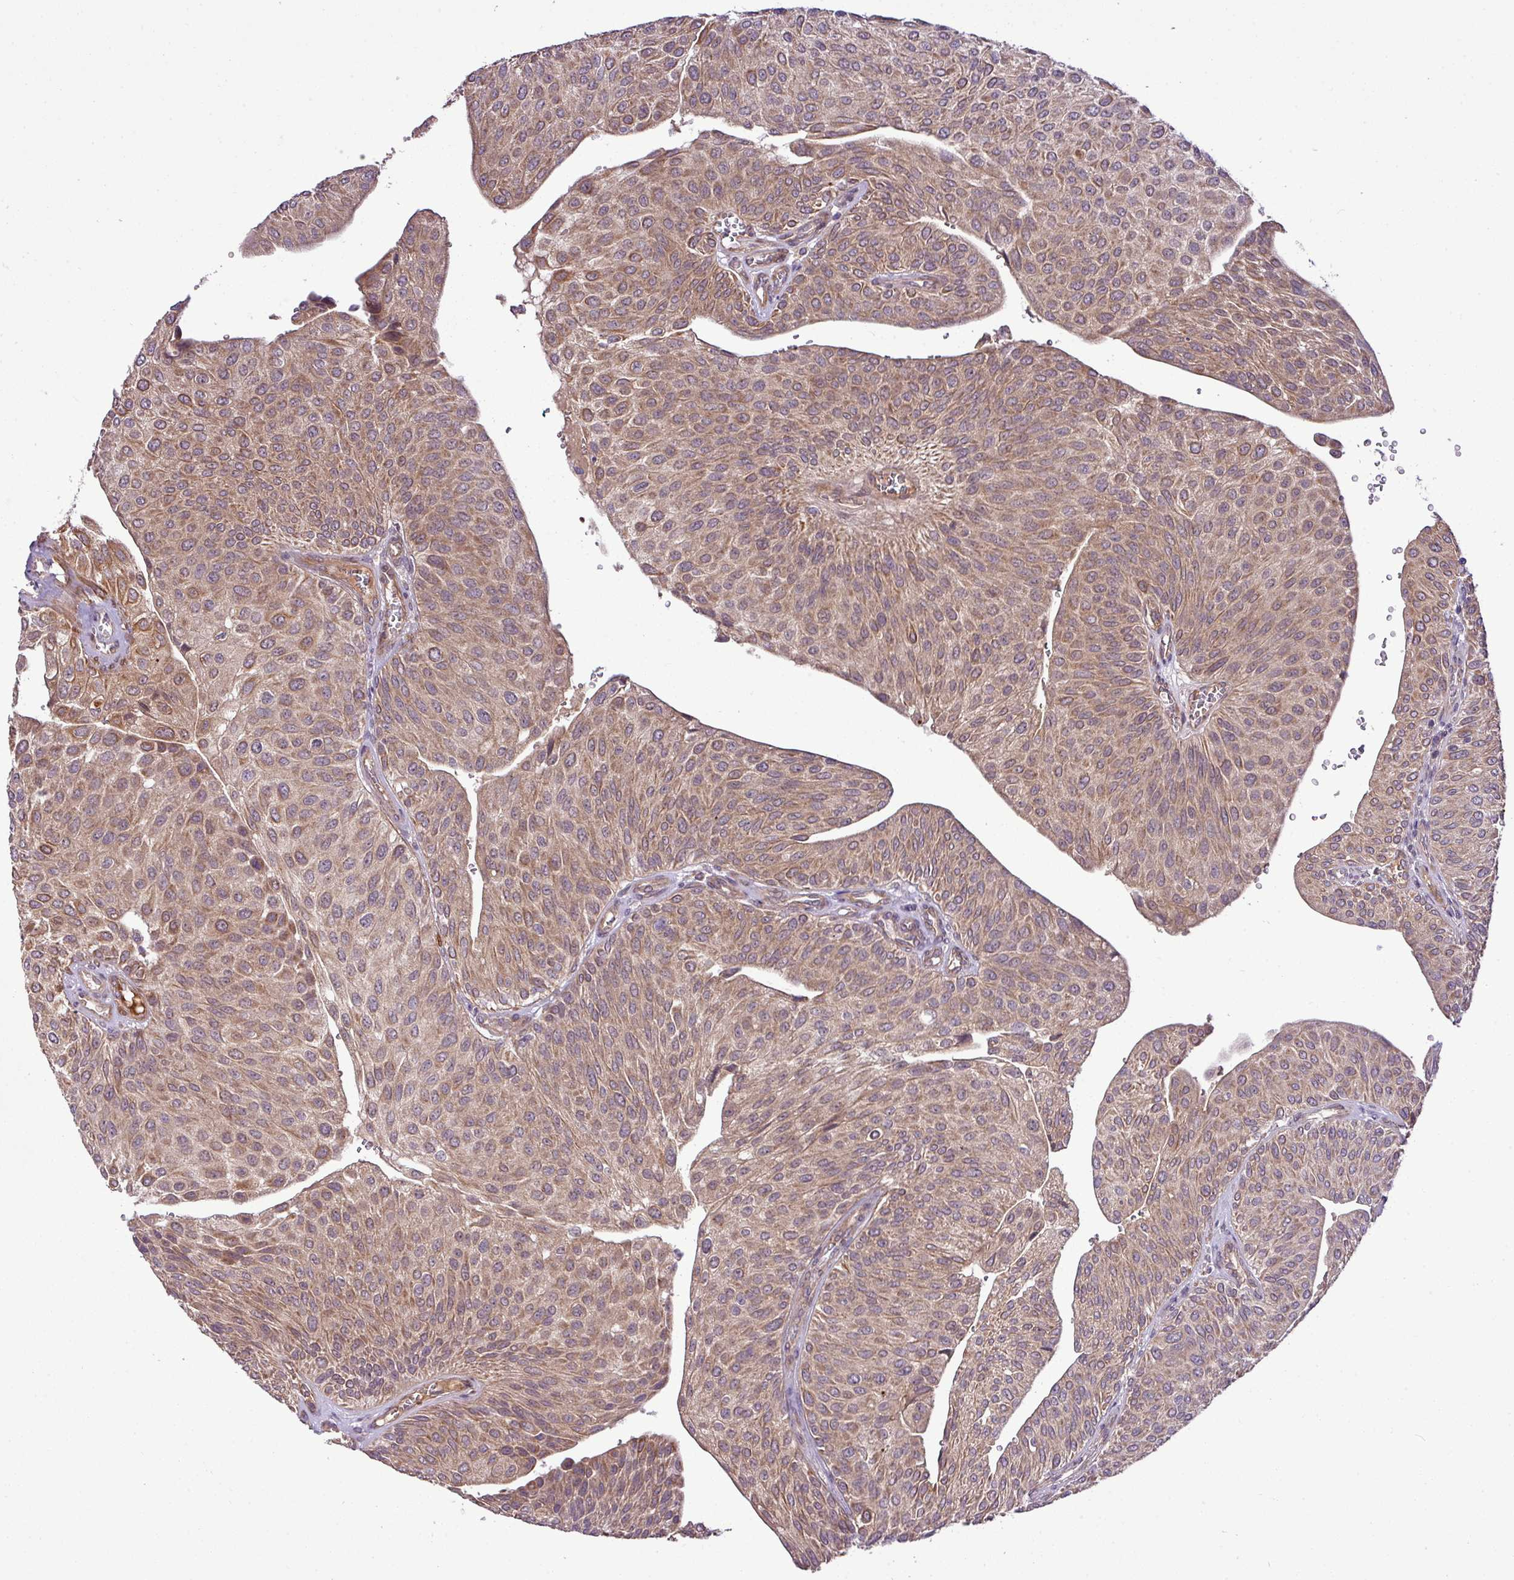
{"staining": {"intensity": "moderate", "quantity": ">75%", "location": "cytoplasmic/membranous"}, "tissue": "urothelial cancer", "cell_type": "Tumor cells", "image_type": "cancer", "snomed": [{"axis": "morphology", "description": "Urothelial carcinoma, NOS"}, {"axis": "topography", "description": "Urinary bladder"}], "caption": "An immunohistochemistry (IHC) photomicrograph of tumor tissue is shown. Protein staining in brown labels moderate cytoplasmic/membranous positivity in transitional cell carcinoma within tumor cells.", "gene": "XIAP", "patient": {"sex": "male", "age": 67}}